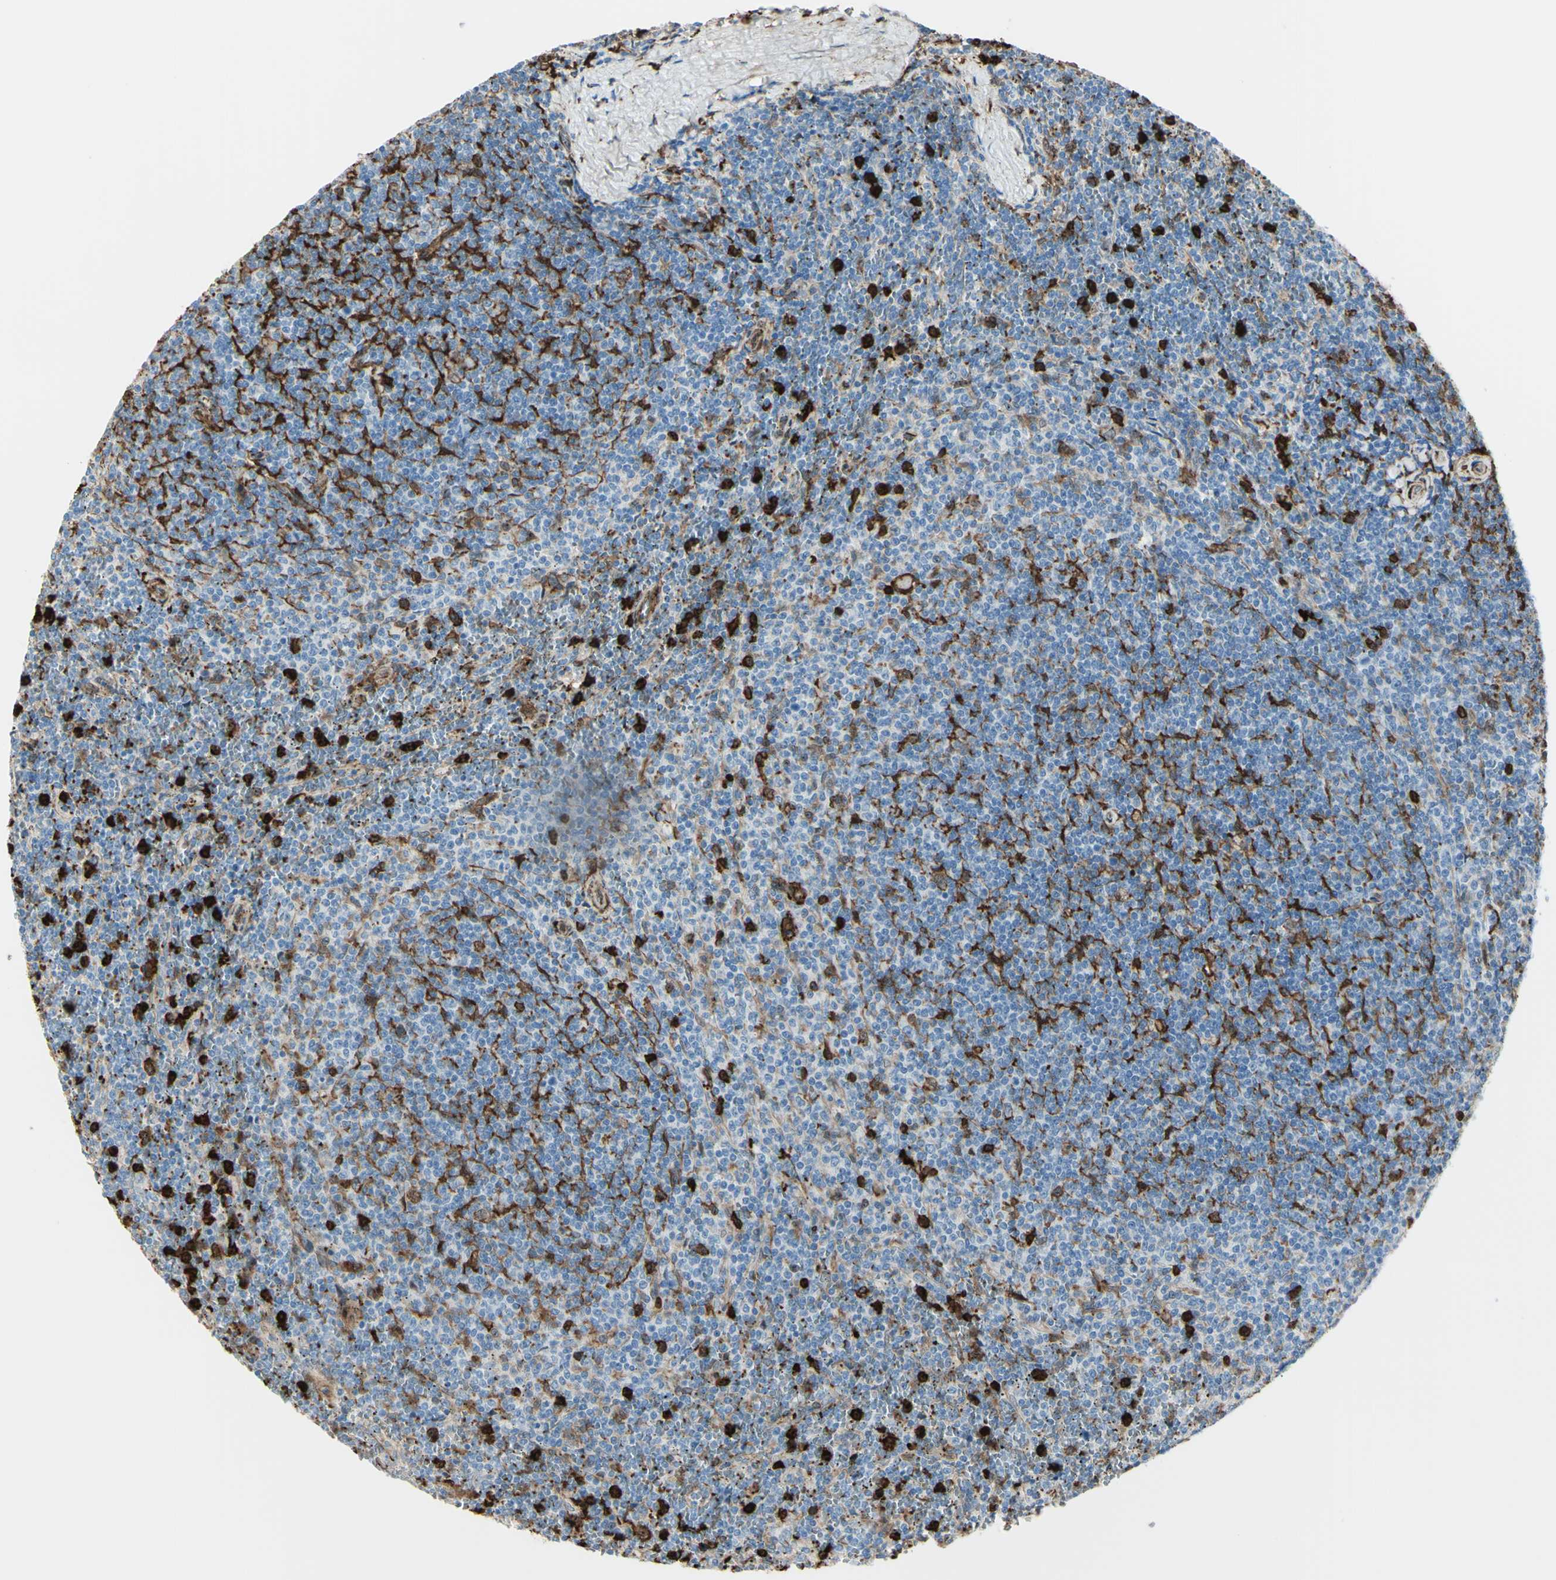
{"staining": {"intensity": "negative", "quantity": "none", "location": "none"}, "tissue": "lymphoma", "cell_type": "Tumor cells", "image_type": "cancer", "snomed": [{"axis": "morphology", "description": "Malignant lymphoma, non-Hodgkin's type, Low grade"}, {"axis": "topography", "description": "Spleen"}], "caption": "High magnification brightfield microscopy of malignant lymphoma, non-Hodgkin's type (low-grade) stained with DAB (3,3'-diaminobenzidine) (brown) and counterstained with hematoxylin (blue): tumor cells show no significant expression.", "gene": "GSN", "patient": {"sex": "female", "age": 50}}